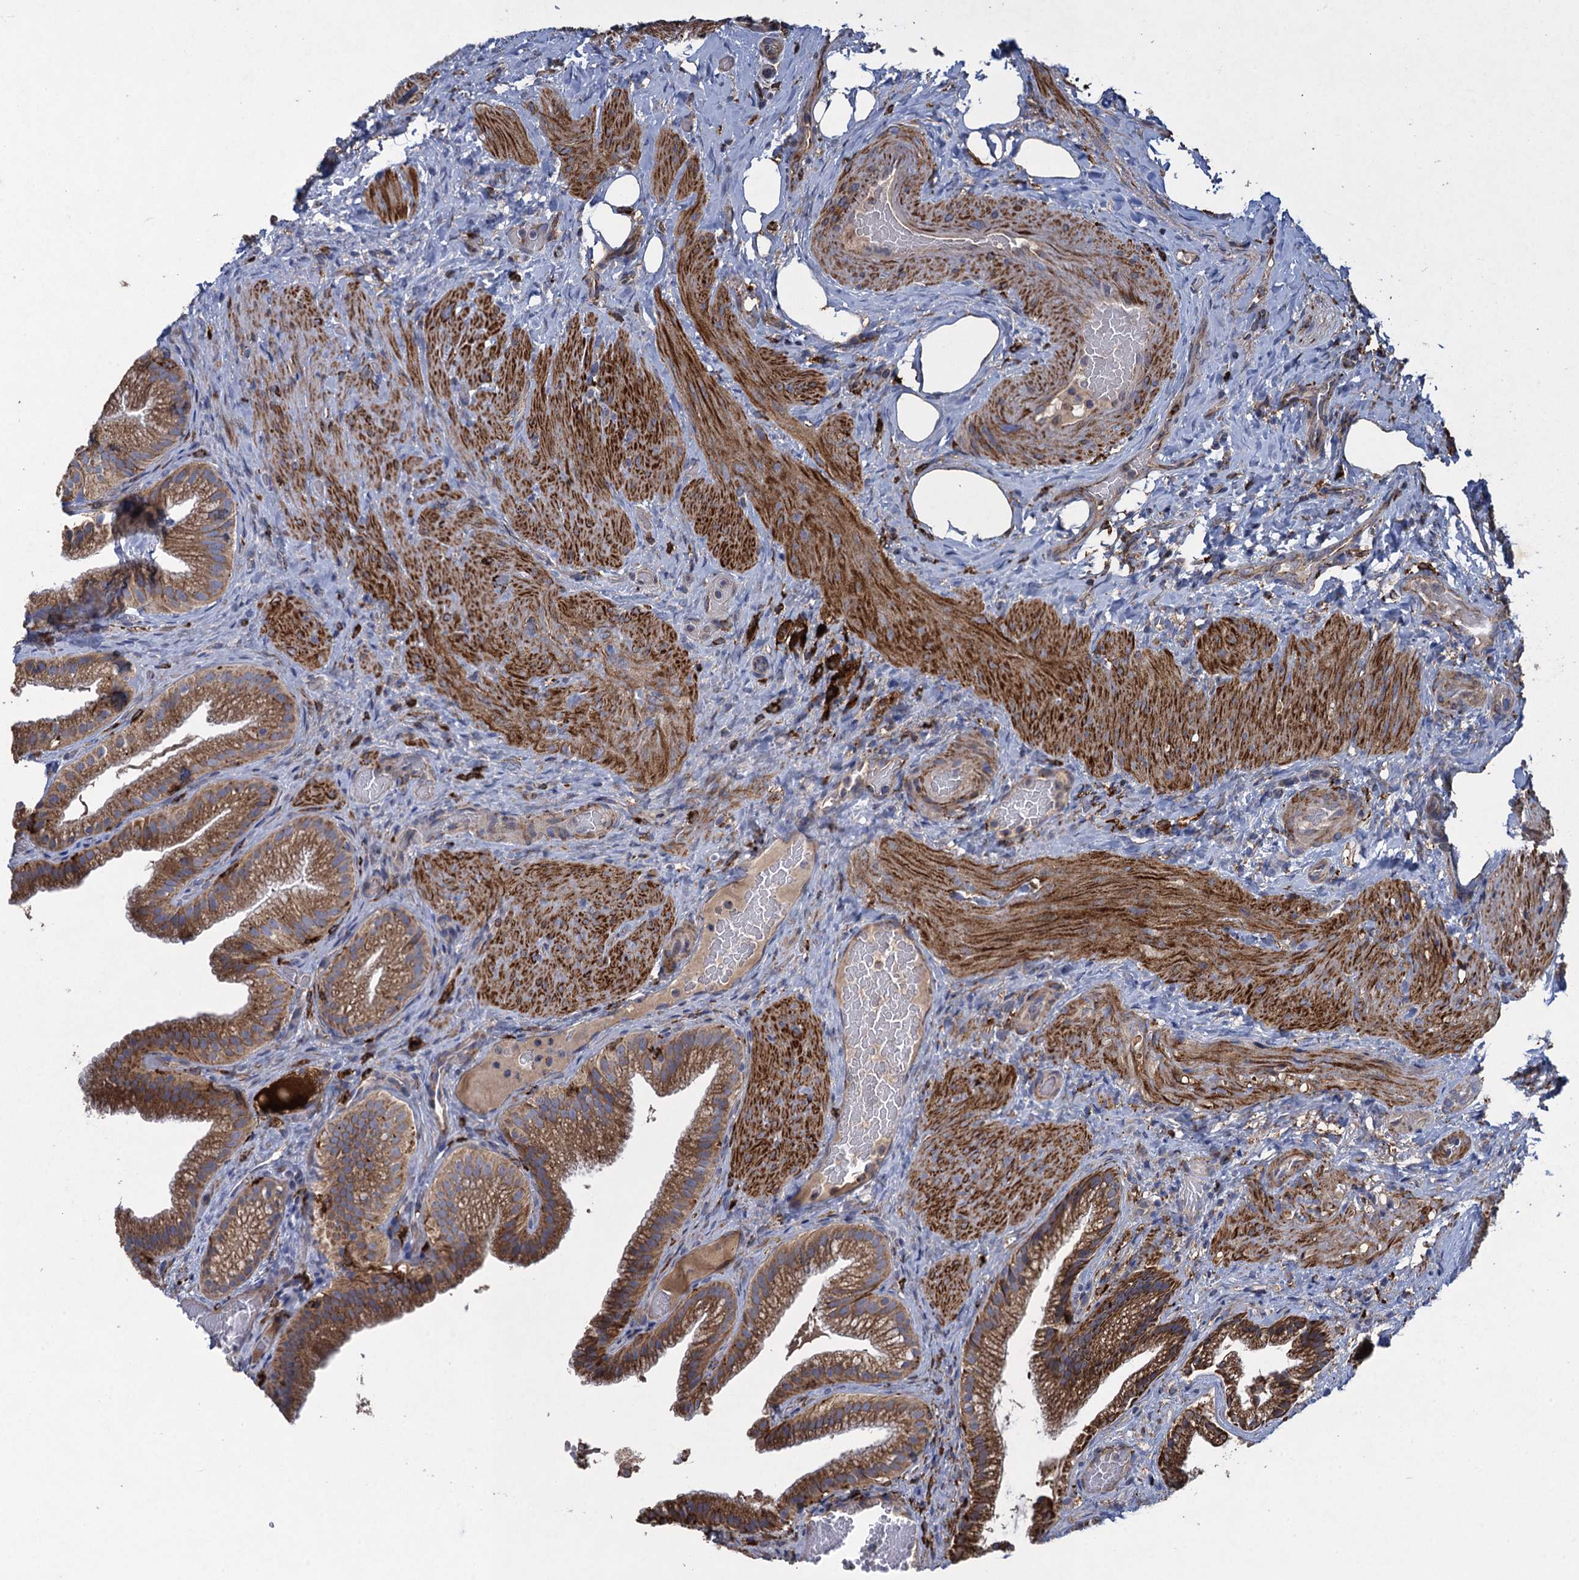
{"staining": {"intensity": "strong", "quantity": ">75%", "location": "cytoplasmic/membranous"}, "tissue": "gallbladder", "cell_type": "Glandular cells", "image_type": "normal", "snomed": [{"axis": "morphology", "description": "Normal tissue, NOS"}, {"axis": "morphology", "description": "Inflammation, NOS"}, {"axis": "topography", "description": "Gallbladder"}], "caption": "The image exhibits staining of unremarkable gallbladder, revealing strong cytoplasmic/membranous protein positivity (brown color) within glandular cells. (DAB (3,3'-diaminobenzidine) IHC with brightfield microscopy, high magnification).", "gene": "TXNDC11", "patient": {"sex": "male", "age": 51}}